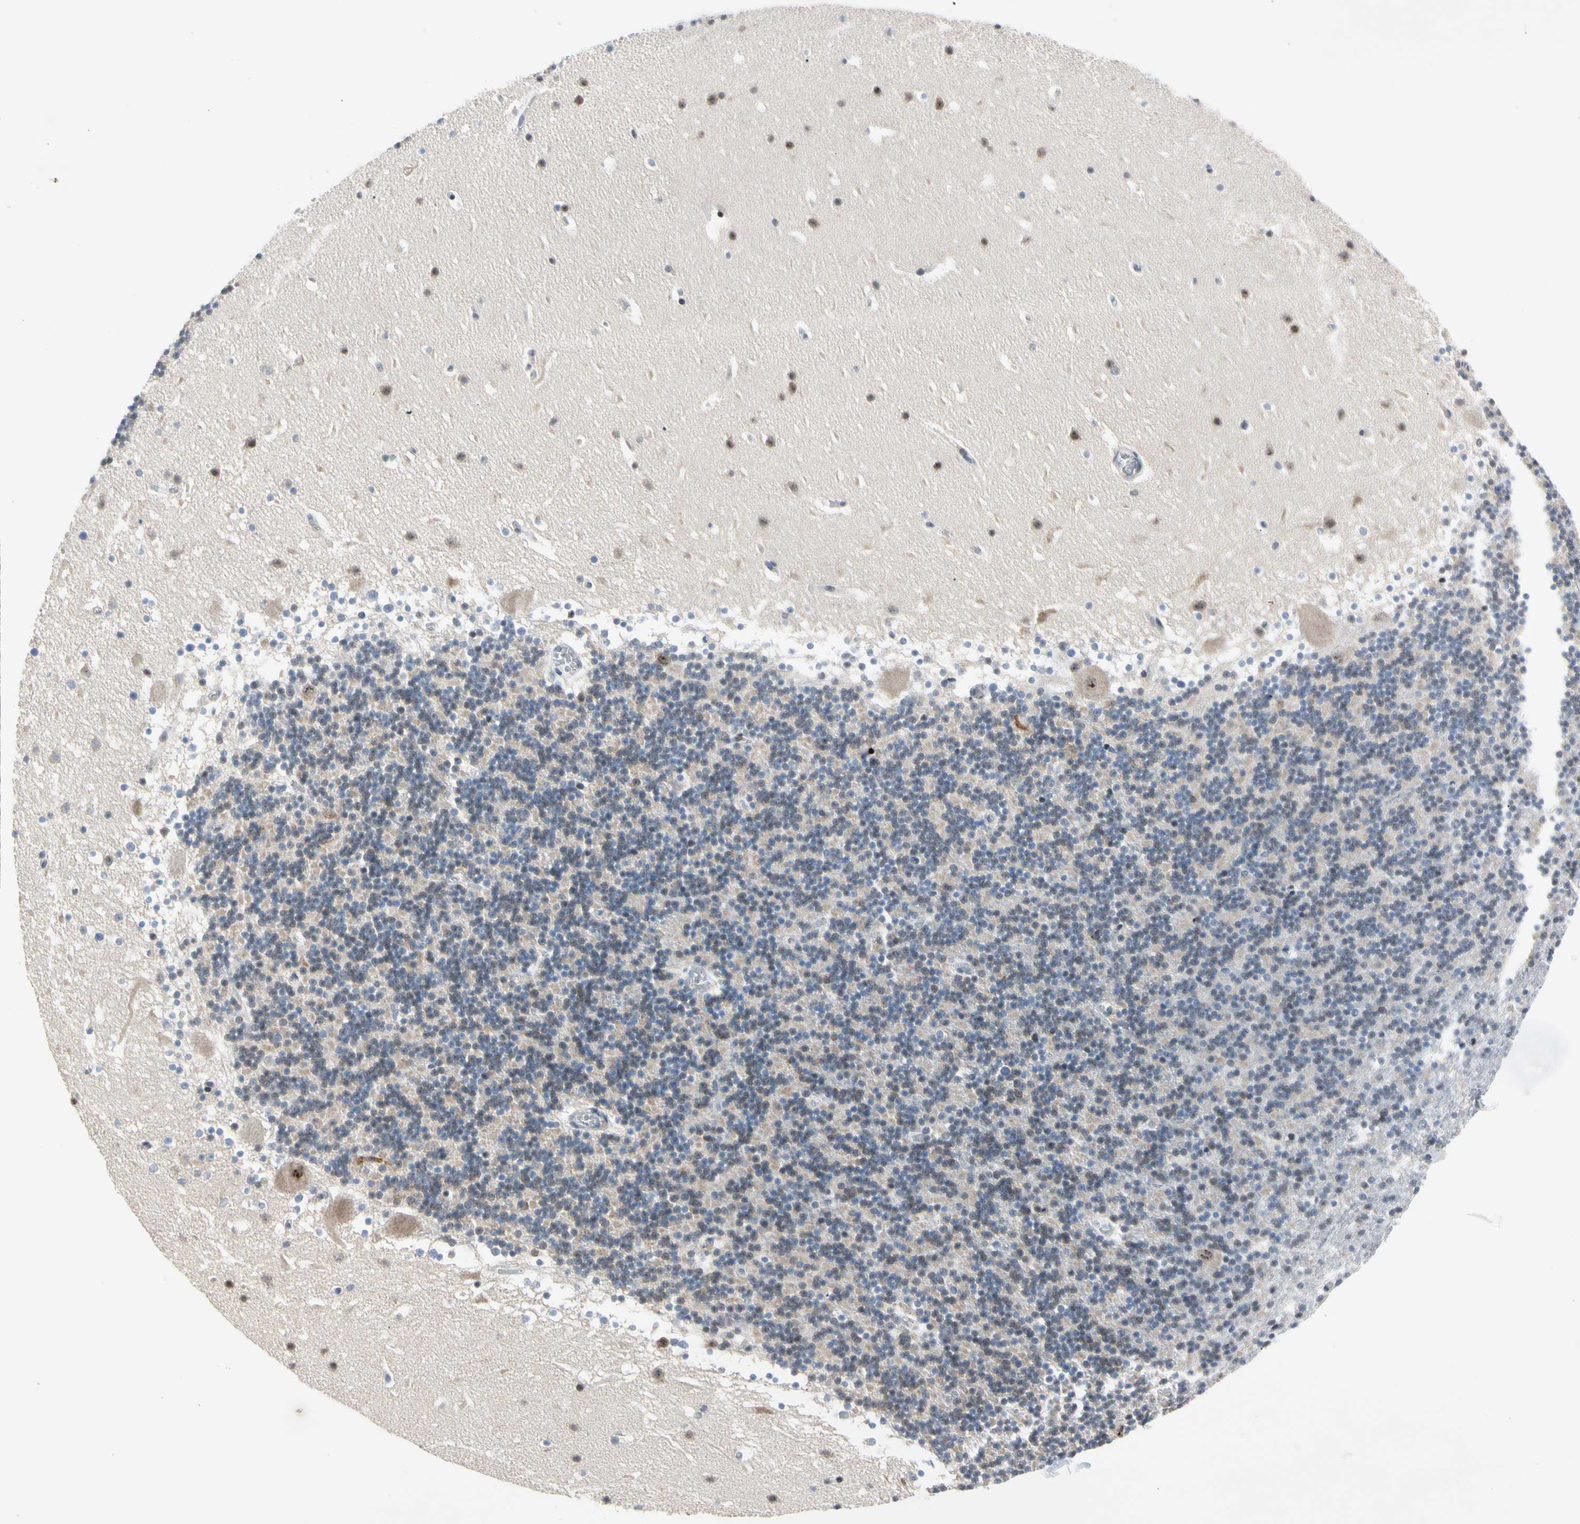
{"staining": {"intensity": "weak", "quantity": "25%-75%", "location": "cytoplasmic/membranous"}, "tissue": "cerebellum", "cell_type": "Cells in granular layer", "image_type": "normal", "snomed": [{"axis": "morphology", "description": "Normal tissue, NOS"}, {"axis": "topography", "description": "Cerebellum"}], "caption": "The histopathology image exhibits staining of unremarkable cerebellum, revealing weak cytoplasmic/membranous protein staining (brown color) within cells in granular layer. (DAB IHC with brightfield microscopy, high magnification).", "gene": "MARK1", "patient": {"sex": "male", "age": 45}}